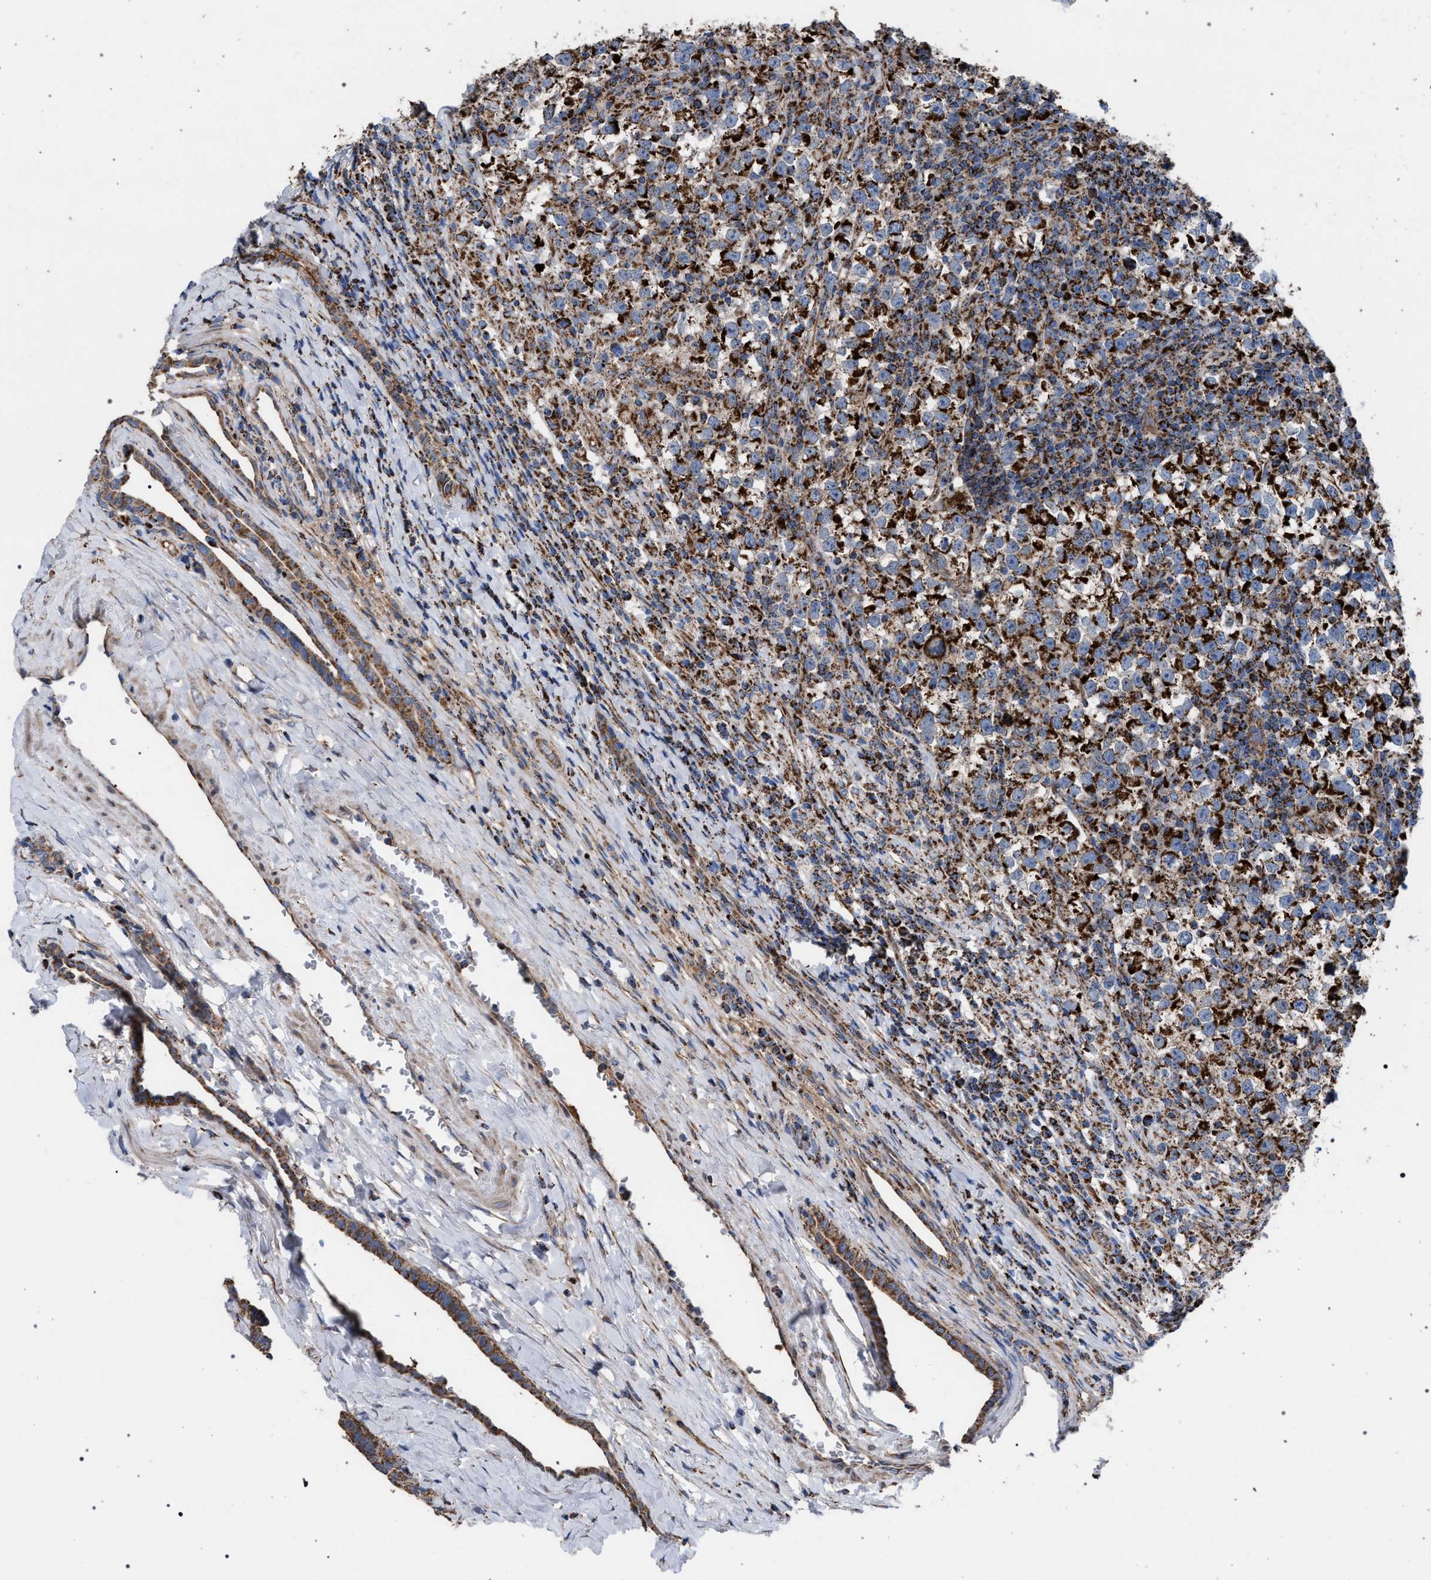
{"staining": {"intensity": "strong", "quantity": ">75%", "location": "cytoplasmic/membranous"}, "tissue": "testis cancer", "cell_type": "Tumor cells", "image_type": "cancer", "snomed": [{"axis": "morphology", "description": "Normal tissue, NOS"}, {"axis": "morphology", "description": "Seminoma, NOS"}, {"axis": "topography", "description": "Testis"}], "caption": "Testis cancer (seminoma) stained for a protein (brown) reveals strong cytoplasmic/membranous positive positivity in approximately >75% of tumor cells.", "gene": "VPS13A", "patient": {"sex": "male", "age": 43}}